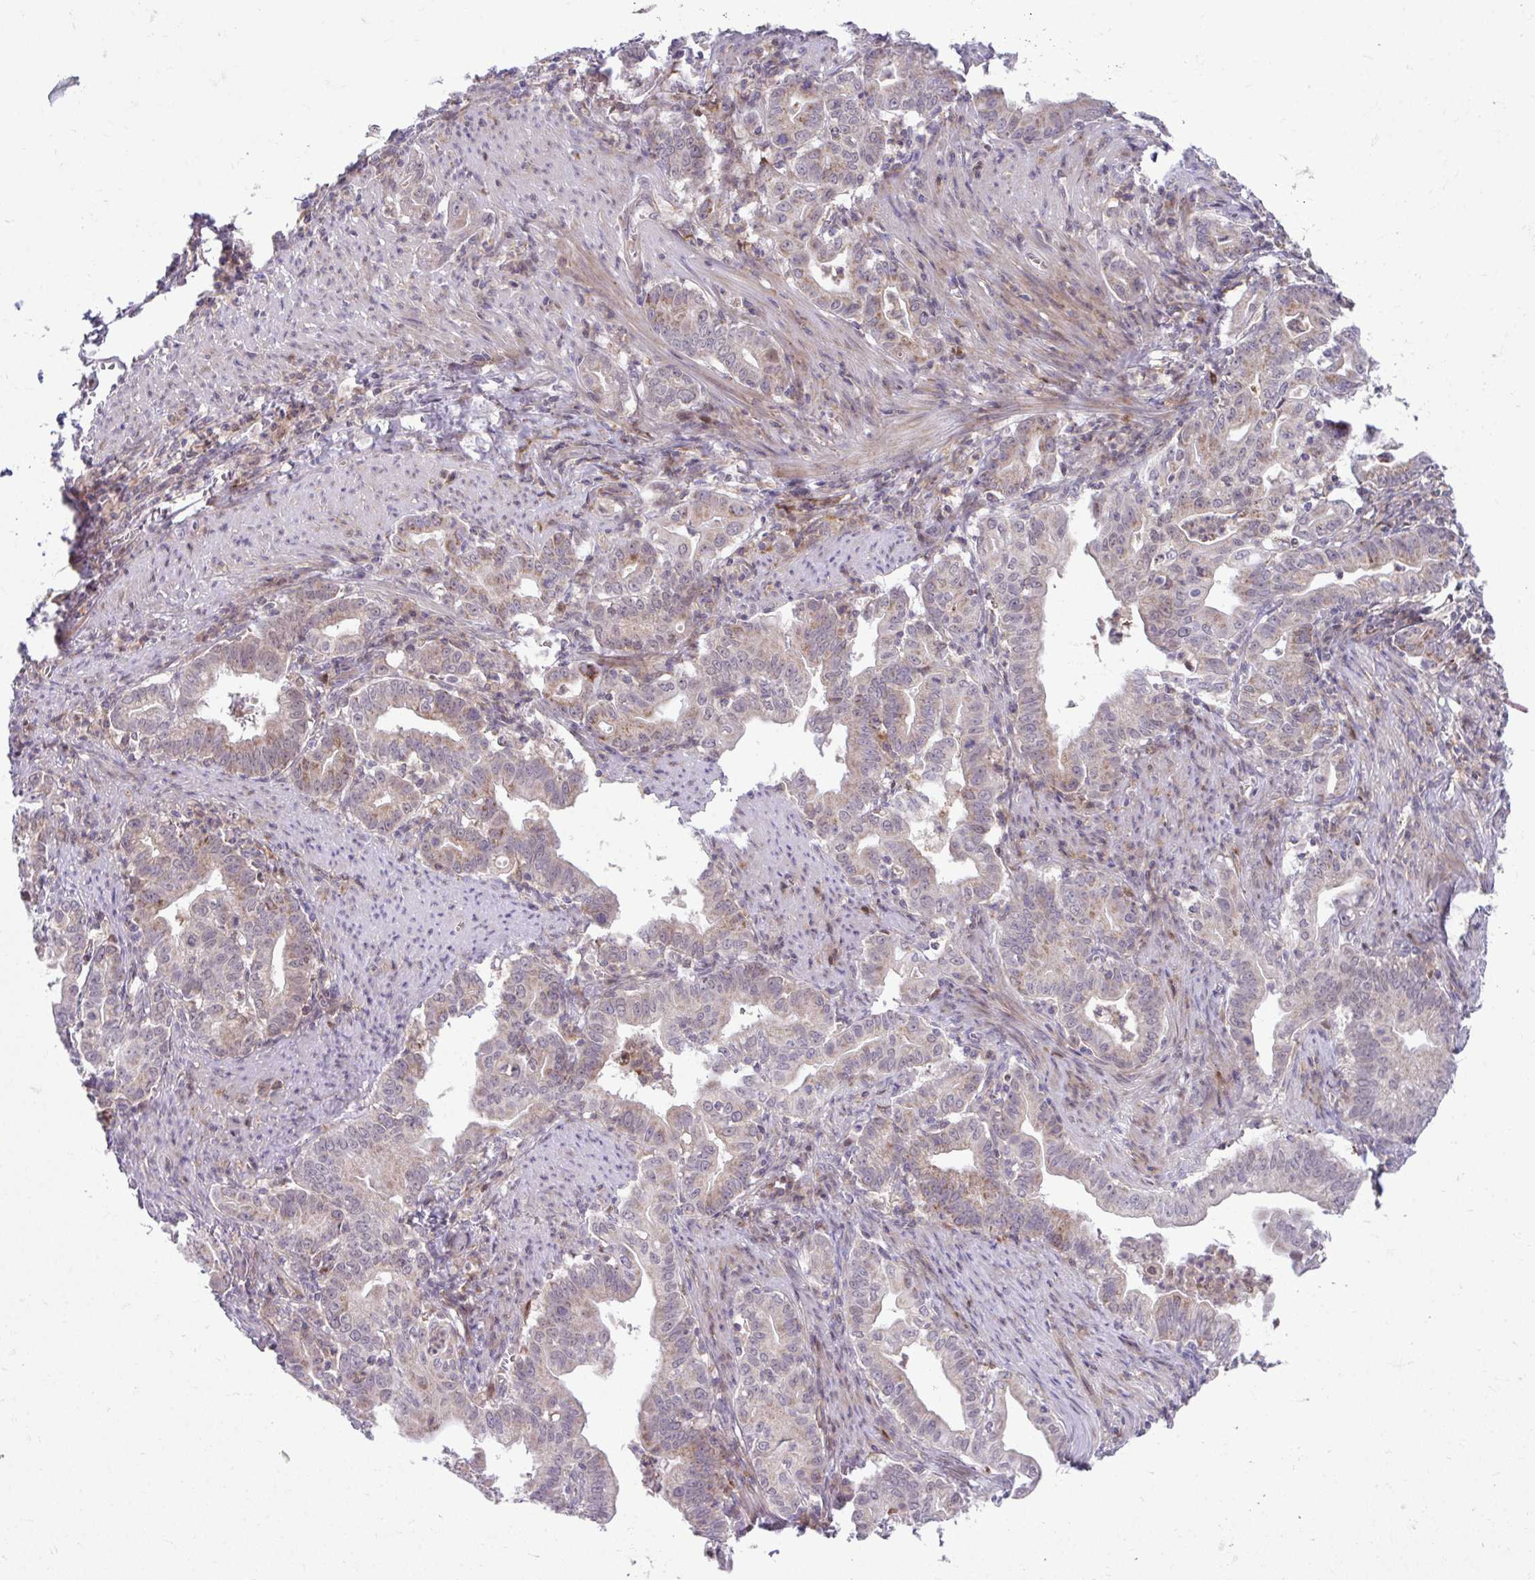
{"staining": {"intensity": "moderate", "quantity": "25%-75%", "location": "cytoplasmic/membranous"}, "tissue": "stomach cancer", "cell_type": "Tumor cells", "image_type": "cancer", "snomed": [{"axis": "morphology", "description": "Adenocarcinoma, NOS"}, {"axis": "topography", "description": "Stomach, upper"}], "caption": "Stomach adenocarcinoma stained with immunohistochemistry demonstrates moderate cytoplasmic/membranous positivity in approximately 25%-75% of tumor cells.", "gene": "C16orf54", "patient": {"sex": "female", "age": 79}}